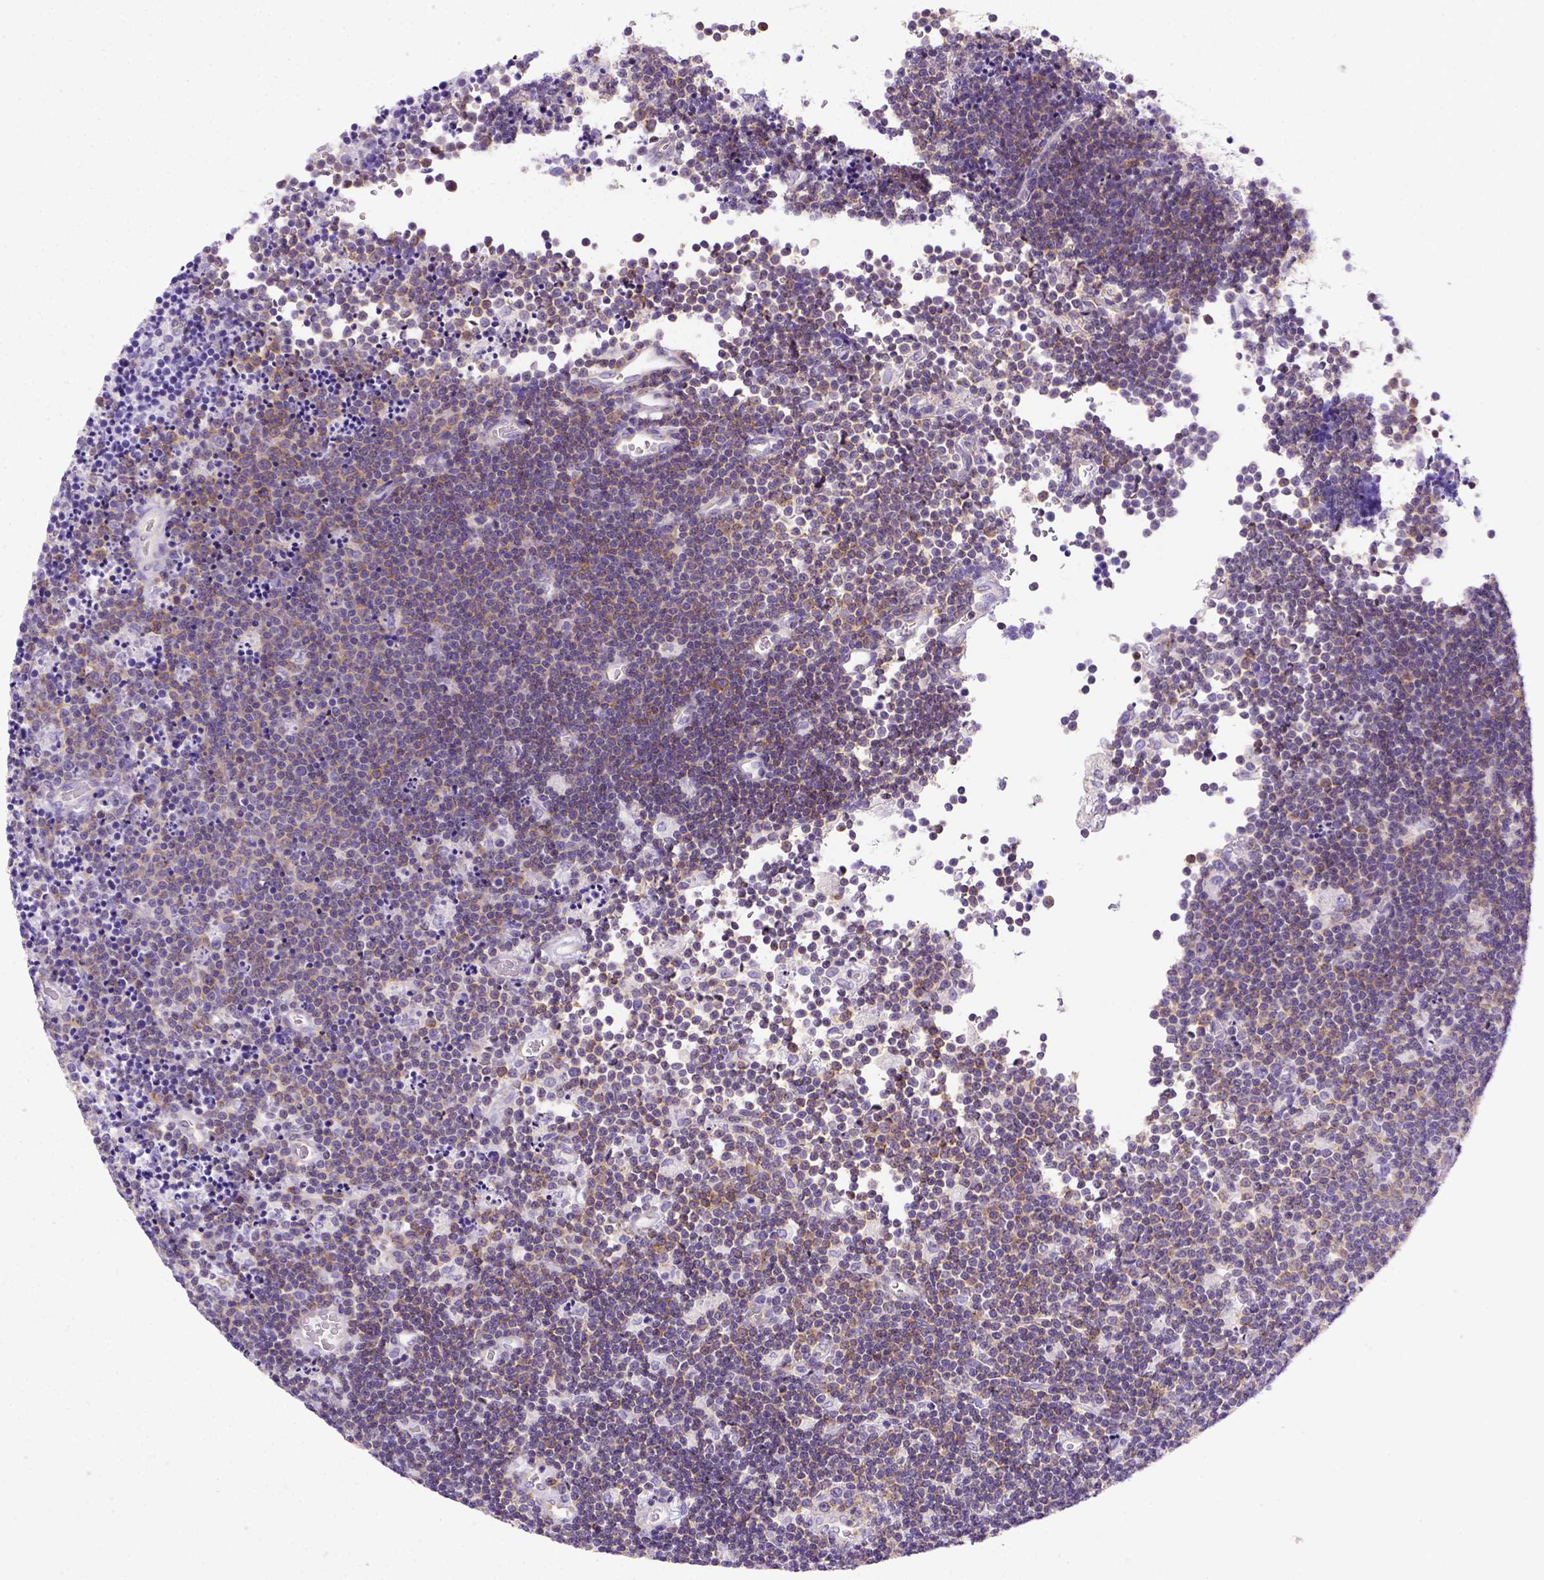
{"staining": {"intensity": "moderate", "quantity": ">75%", "location": "cytoplasmic/membranous"}, "tissue": "lymphoma", "cell_type": "Tumor cells", "image_type": "cancer", "snomed": [{"axis": "morphology", "description": "Malignant lymphoma, non-Hodgkin's type, Low grade"}, {"axis": "topography", "description": "Brain"}], "caption": "Immunohistochemistry histopathology image of neoplastic tissue: human malignant lymphoma, non-Hodgkin's type (low-grade) stained using immunohistochemistry displays medium levels of moderate protein expression localized specifically in the cytoplasmic/membranous of tumor cells, appearing as a cytoplasmic/membranous brown color.", "gene": "FOXI1", "patient": {"sex": "female", "age": 66}}